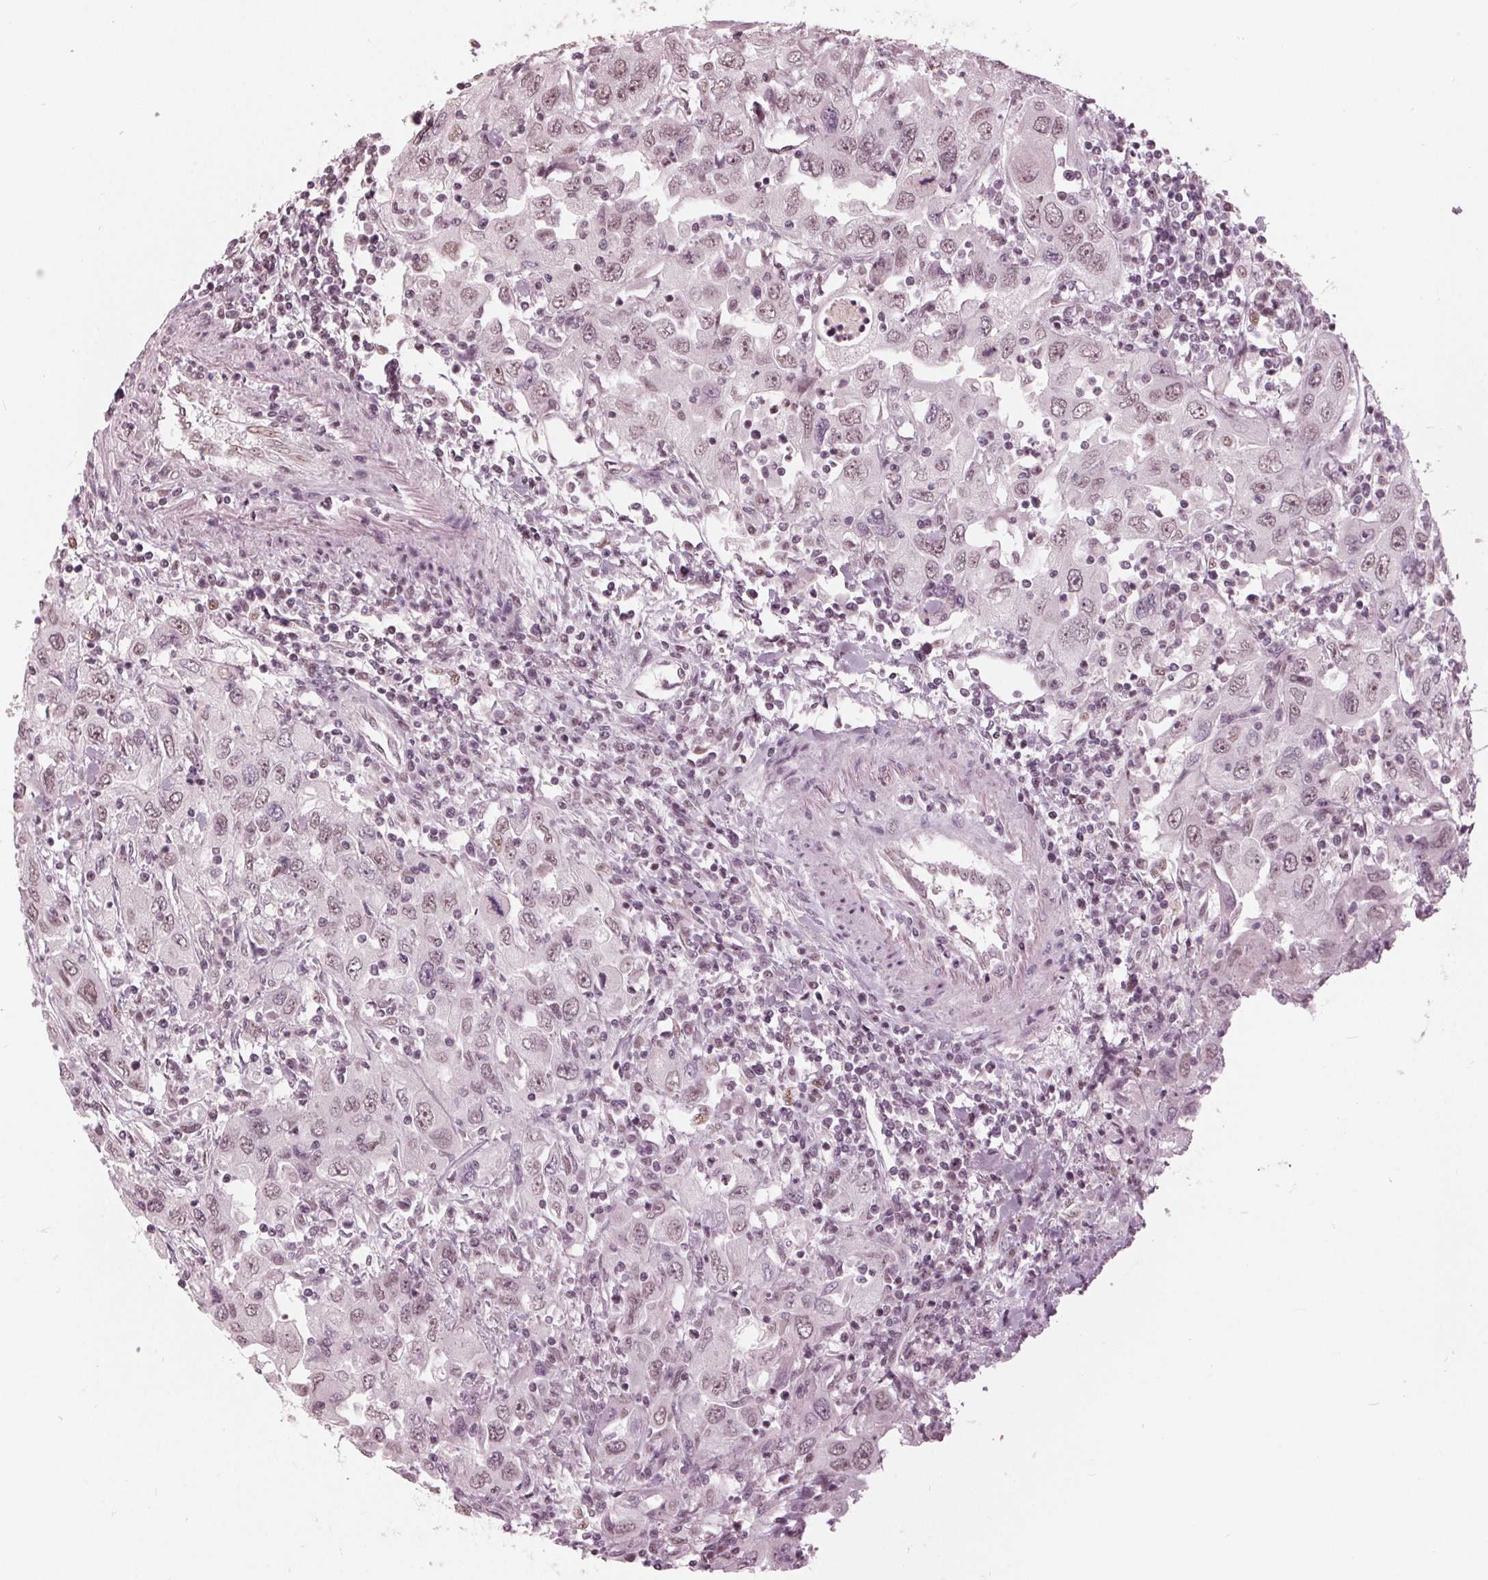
{"staining": {"intensity": "weak", "quantity": "25%-75%", "location": "nuclear"}, "tissue": "urothelial cancer", "cell_type": "Tumor cells", "image_type": "cancer", "snomed": [{"axis": "morphology", "description": "Urothelial carcinoma, High grade"}, {"axis": "topography", "description": "Urinary bladder"}], "caption": "High-power microscopy captured an immunohistochemistry (IHC) histopathology image of high-grade urothelial carcinoma, revealing weak nuclear expression in approximately 25%-75% of tumor cells.", "gene": "ADPRHL1", "patient": {"sex": "male", "age": 76}}